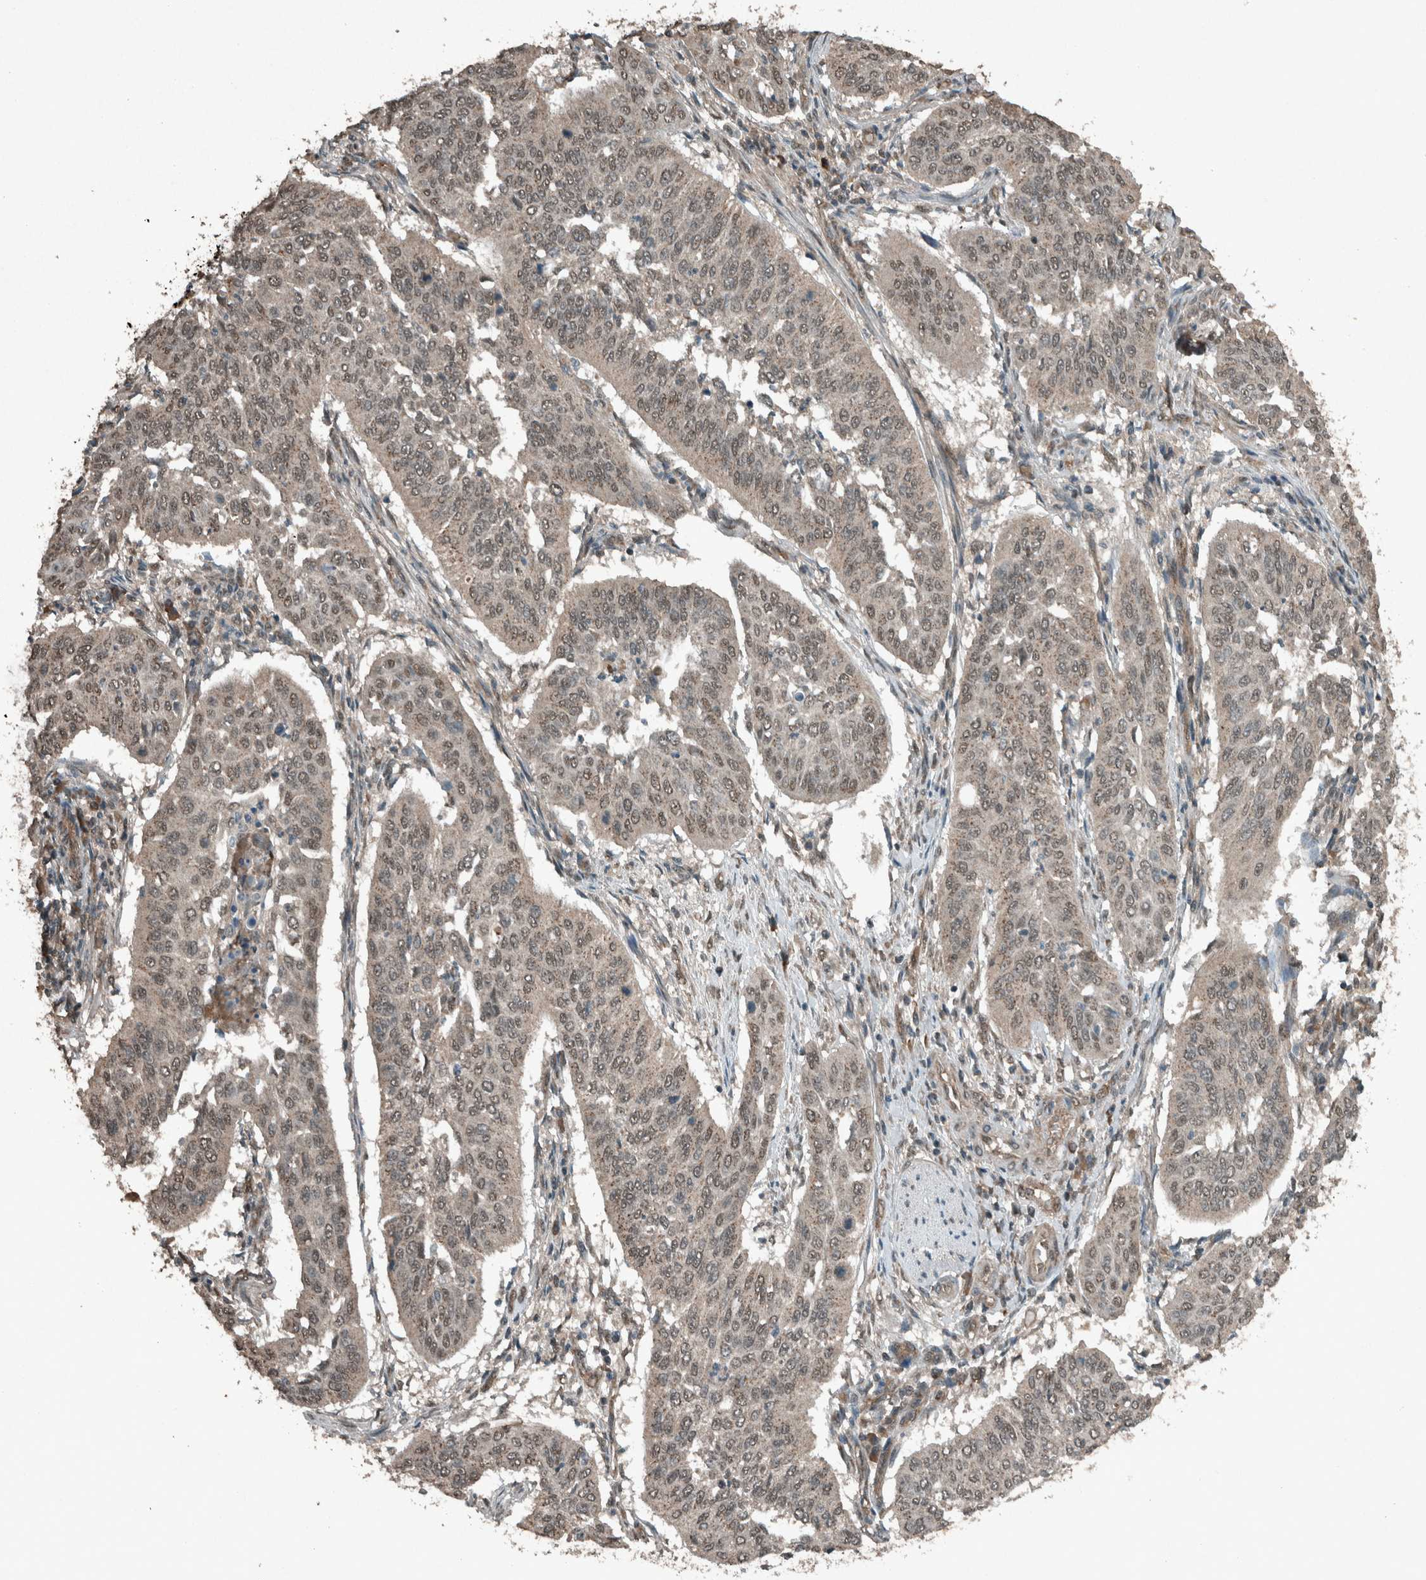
{"staining": {"intensity": "weak", "quantity": ">75%", "location": "nuclear"}, "tissue": "cervical cancer", "cell_type": "Tumor cells", "image_type": "cancer", "snomed": [{"axis": "morphology", "description": "Normal tissue, NOS"}, {"axis": "morphology", "description": "Squamous cell carcinoma, NOS"}, {"axis": "topography", "description": "Cervix"}], "caption": "Squamous cell carcinoma (cervical) stained for a protein (brown) displays weak nuclear positive expression in about >75% of tumor cells.", "gene": "ARHGEF12", "patient": {"sex": "female", "age": 39}}